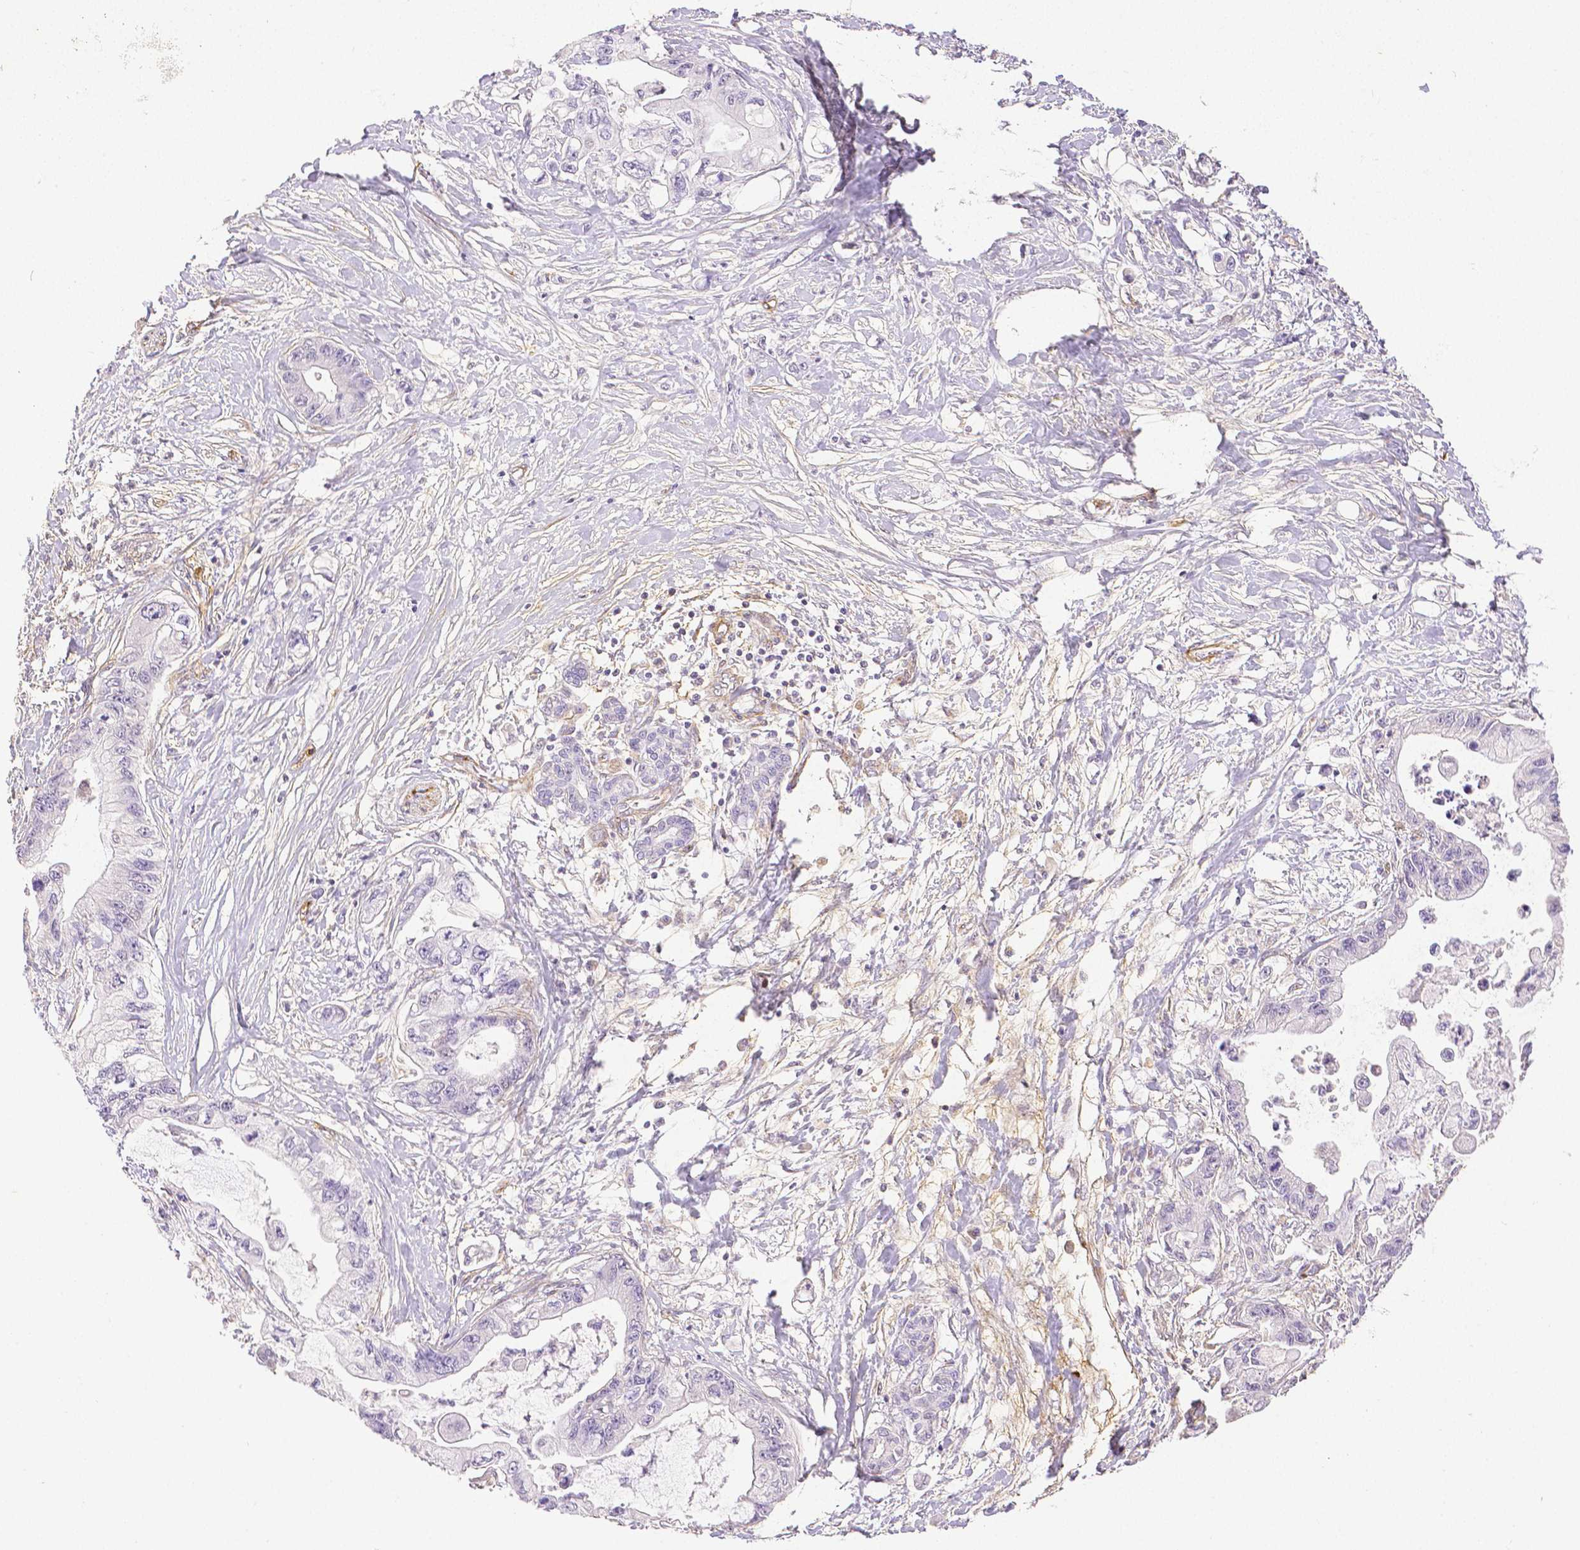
{"staining": {"intensity": "negative", "quantity": "none", "location": "none"}, "tissue": "pancreatic cancer", "cell_type": "Tumor cells", "image_type": "cancer", "snomed": [{"axis": "morphology", "description": "Adenocarcinoma, NOS"}, {"axis": "topography", "description": "Pancreas"}], "caption": "Adenocarcinoma (pancreatic) stained for a protein using IHC exhibits no positivity tumor cells.", "gene": "THY1", "patient": {"sex": "male", "age": 61}}